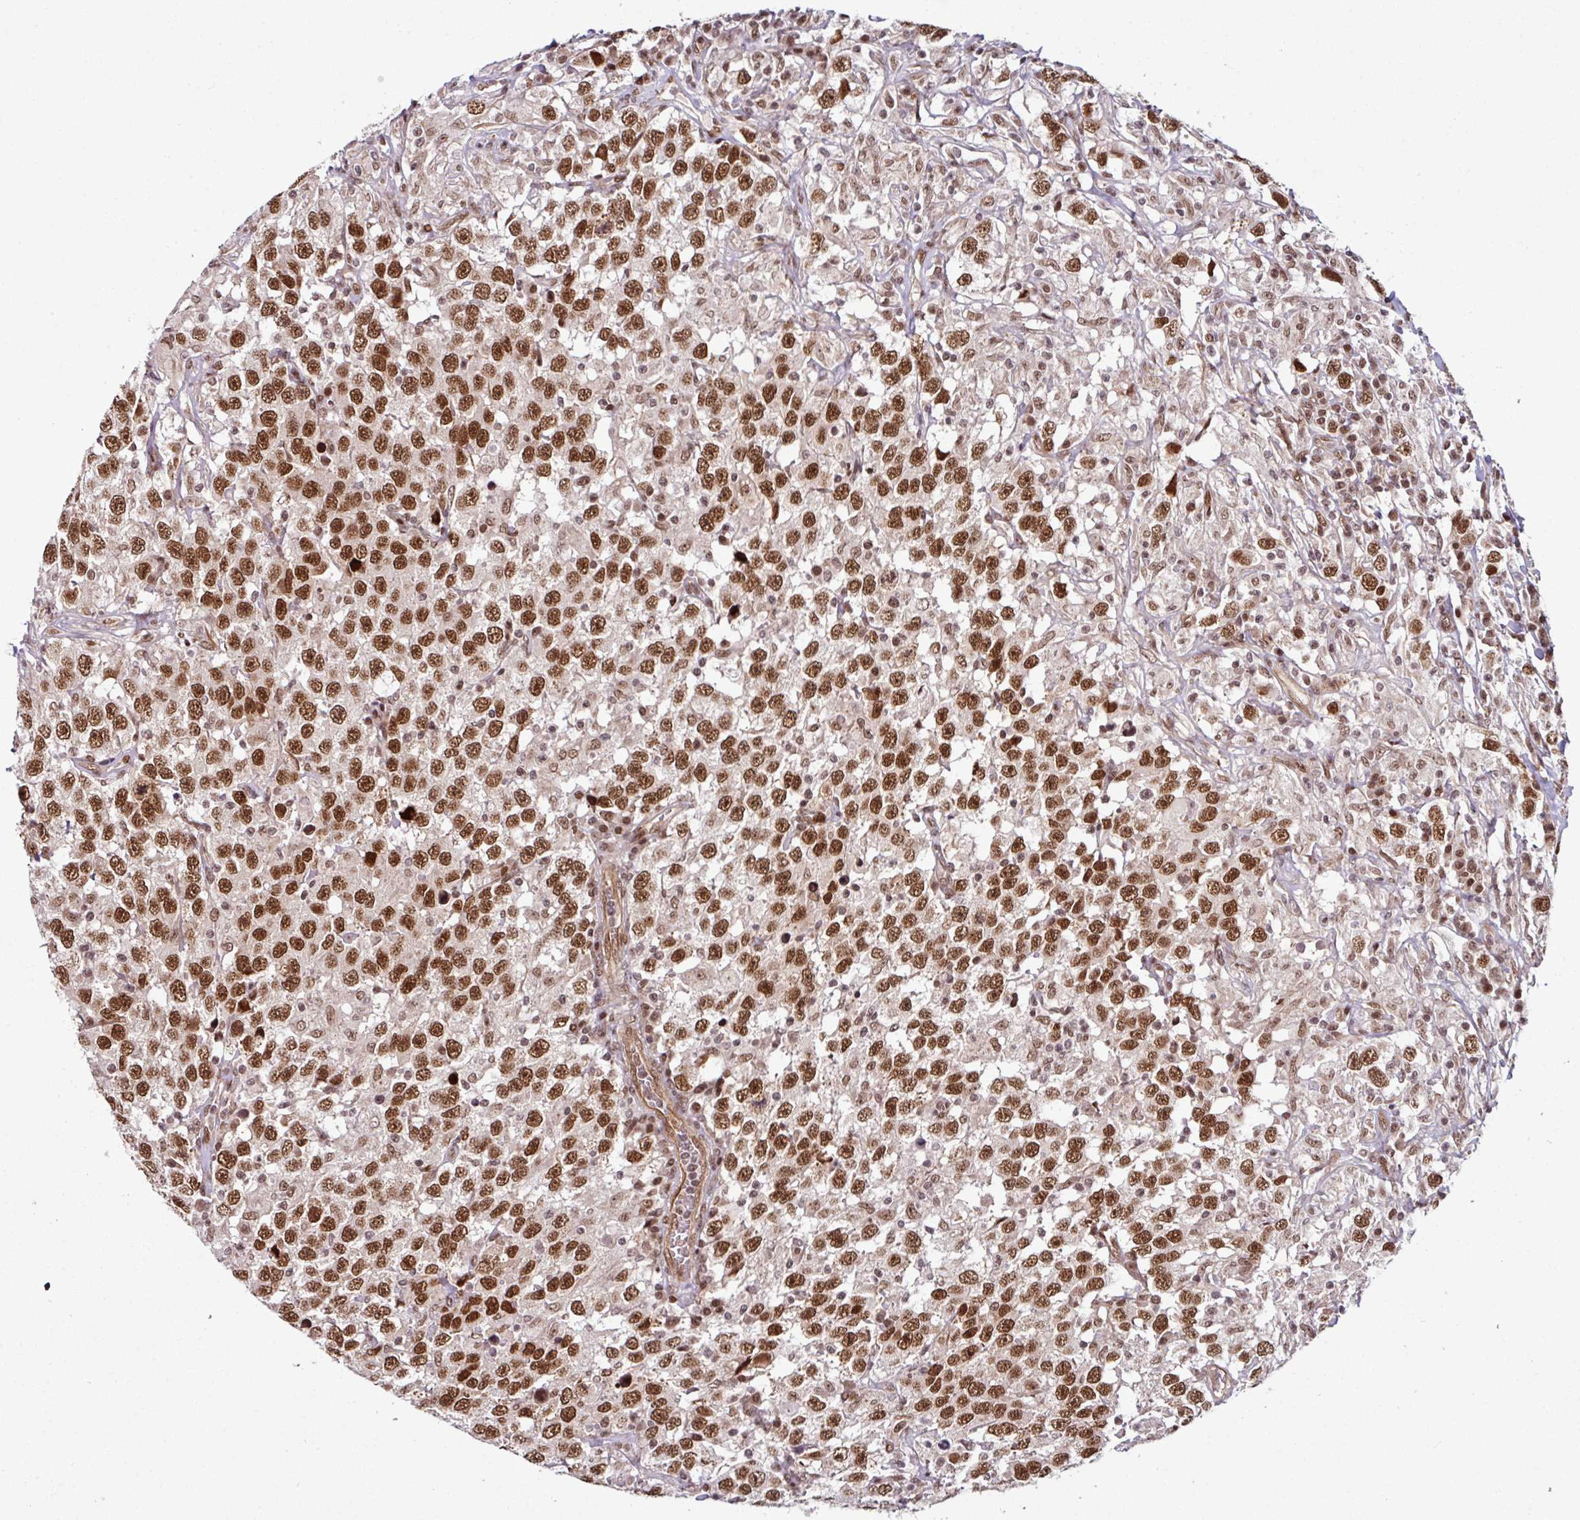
{"staining": {"intensity": "strong", "quantity": ">75%", "location": "nuclear"}, "tissue": "testis cancer", "cell_type": "Tumor cells", "image_type": "cancer", "snomed": [{"axis": "morphology", "description": "Seminoma, NOS"}, {"axis": "topography", "description": "Testis"}], "caption": "Testis cancer stained with DAB IHC displays high levels of strong nuclear expression in approximately >75% of tumor cells. (DAB (3,3'-diaminobenzidine) IHC, brown staining for protein, blue staining for nuclei).", "gene": "MORF4L2", "patient": {"sex": "male", "age": 41}}